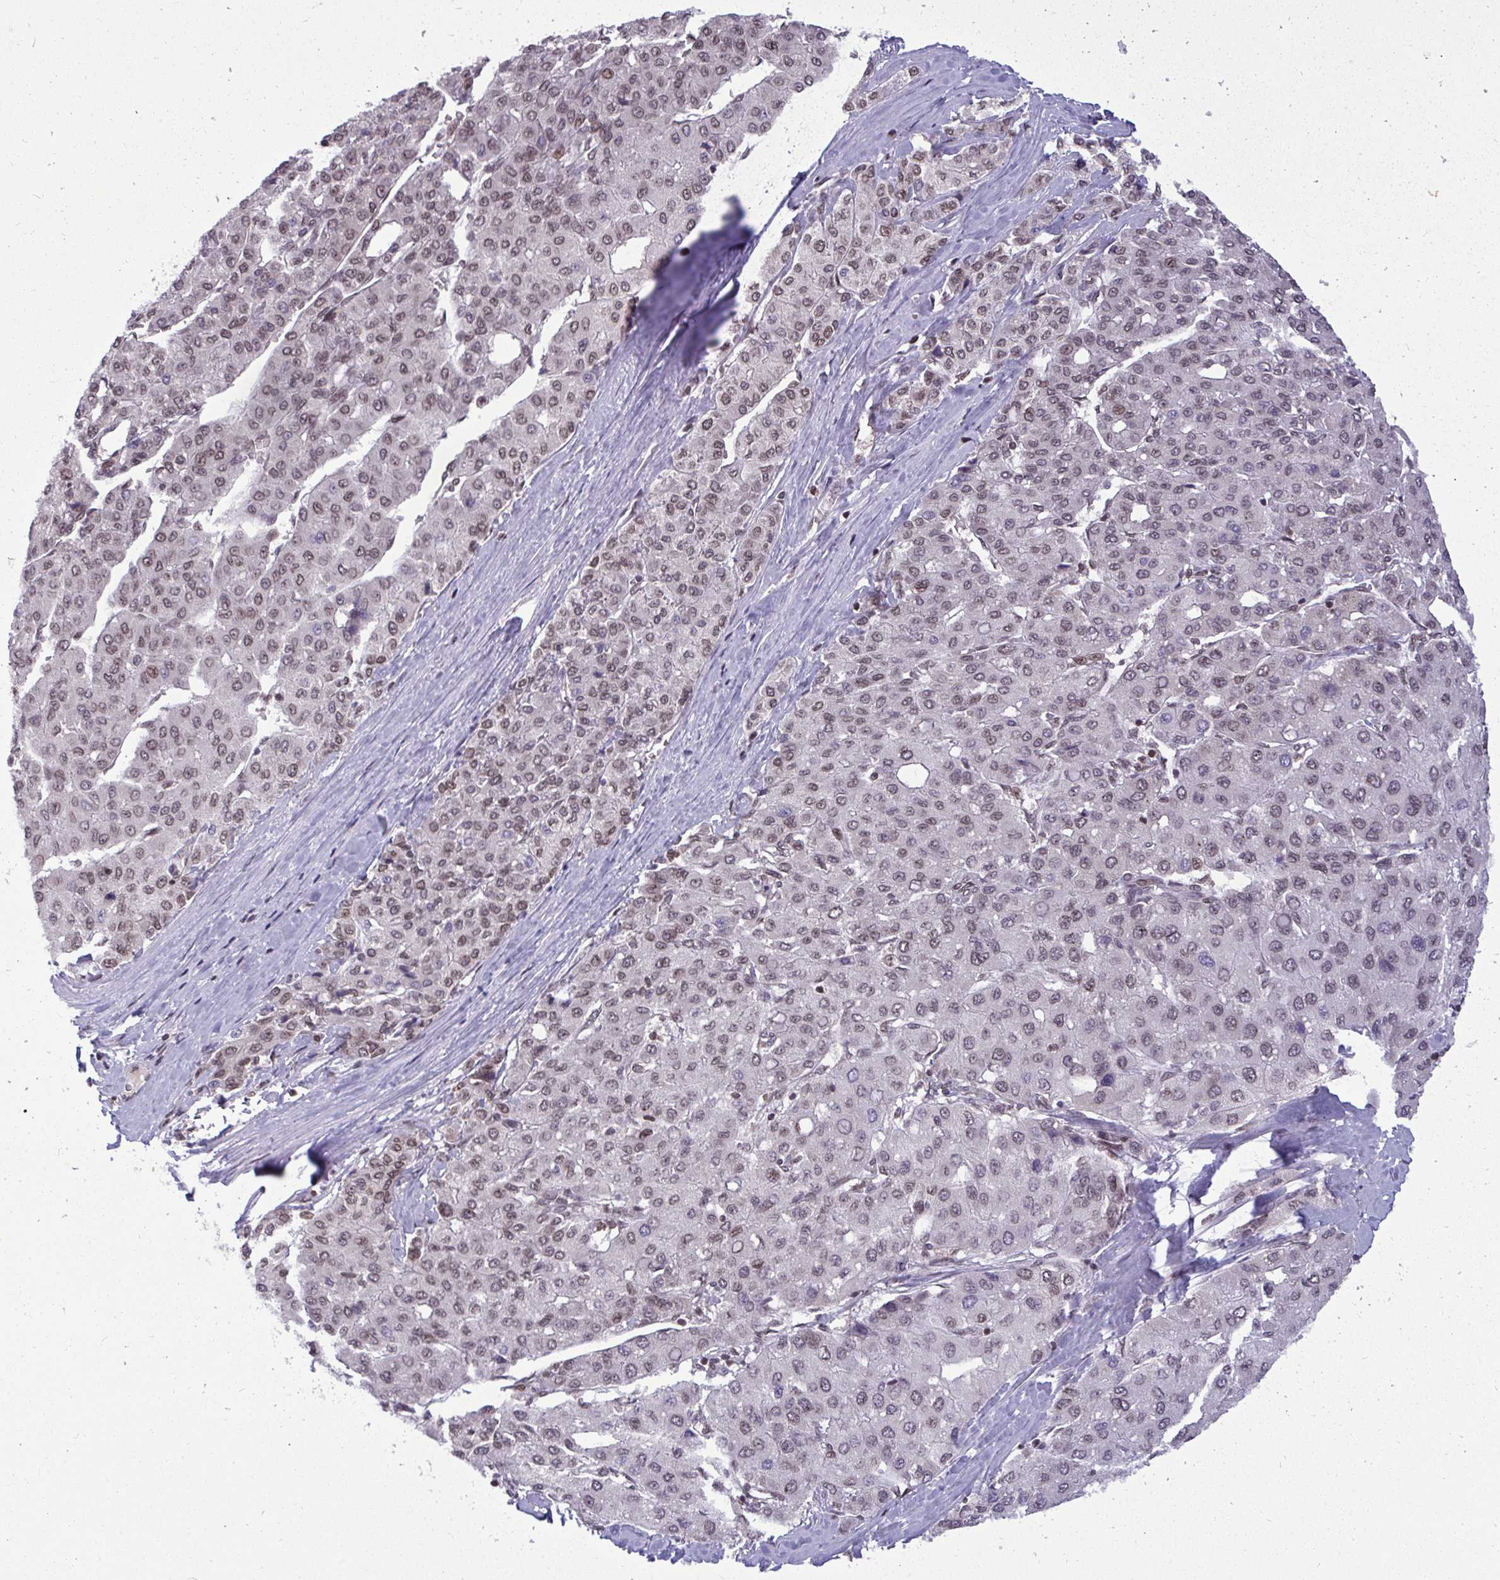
{"staining": {"intensity": "weak", "quantity": "25%-75%", "location": "nuclear"}, "tissue": "liver cancer", "cell_type": "Tumor cells", "image_type": "cancer", "snomed": [{"axis": "morphology", "description": "Carcinoma, Hepatocellular, NOS"}, {"axis": "topography", "description": "Liver"}], "caption": "Immunohistochemistry (IHC) of human hepatocellular carcinoma (liver) displays low levels of weak nuclear expression in approximately 25%-75% of tumor cells.", "gene": "JPT1", "patient": {"sex": "male", "age": 65}}